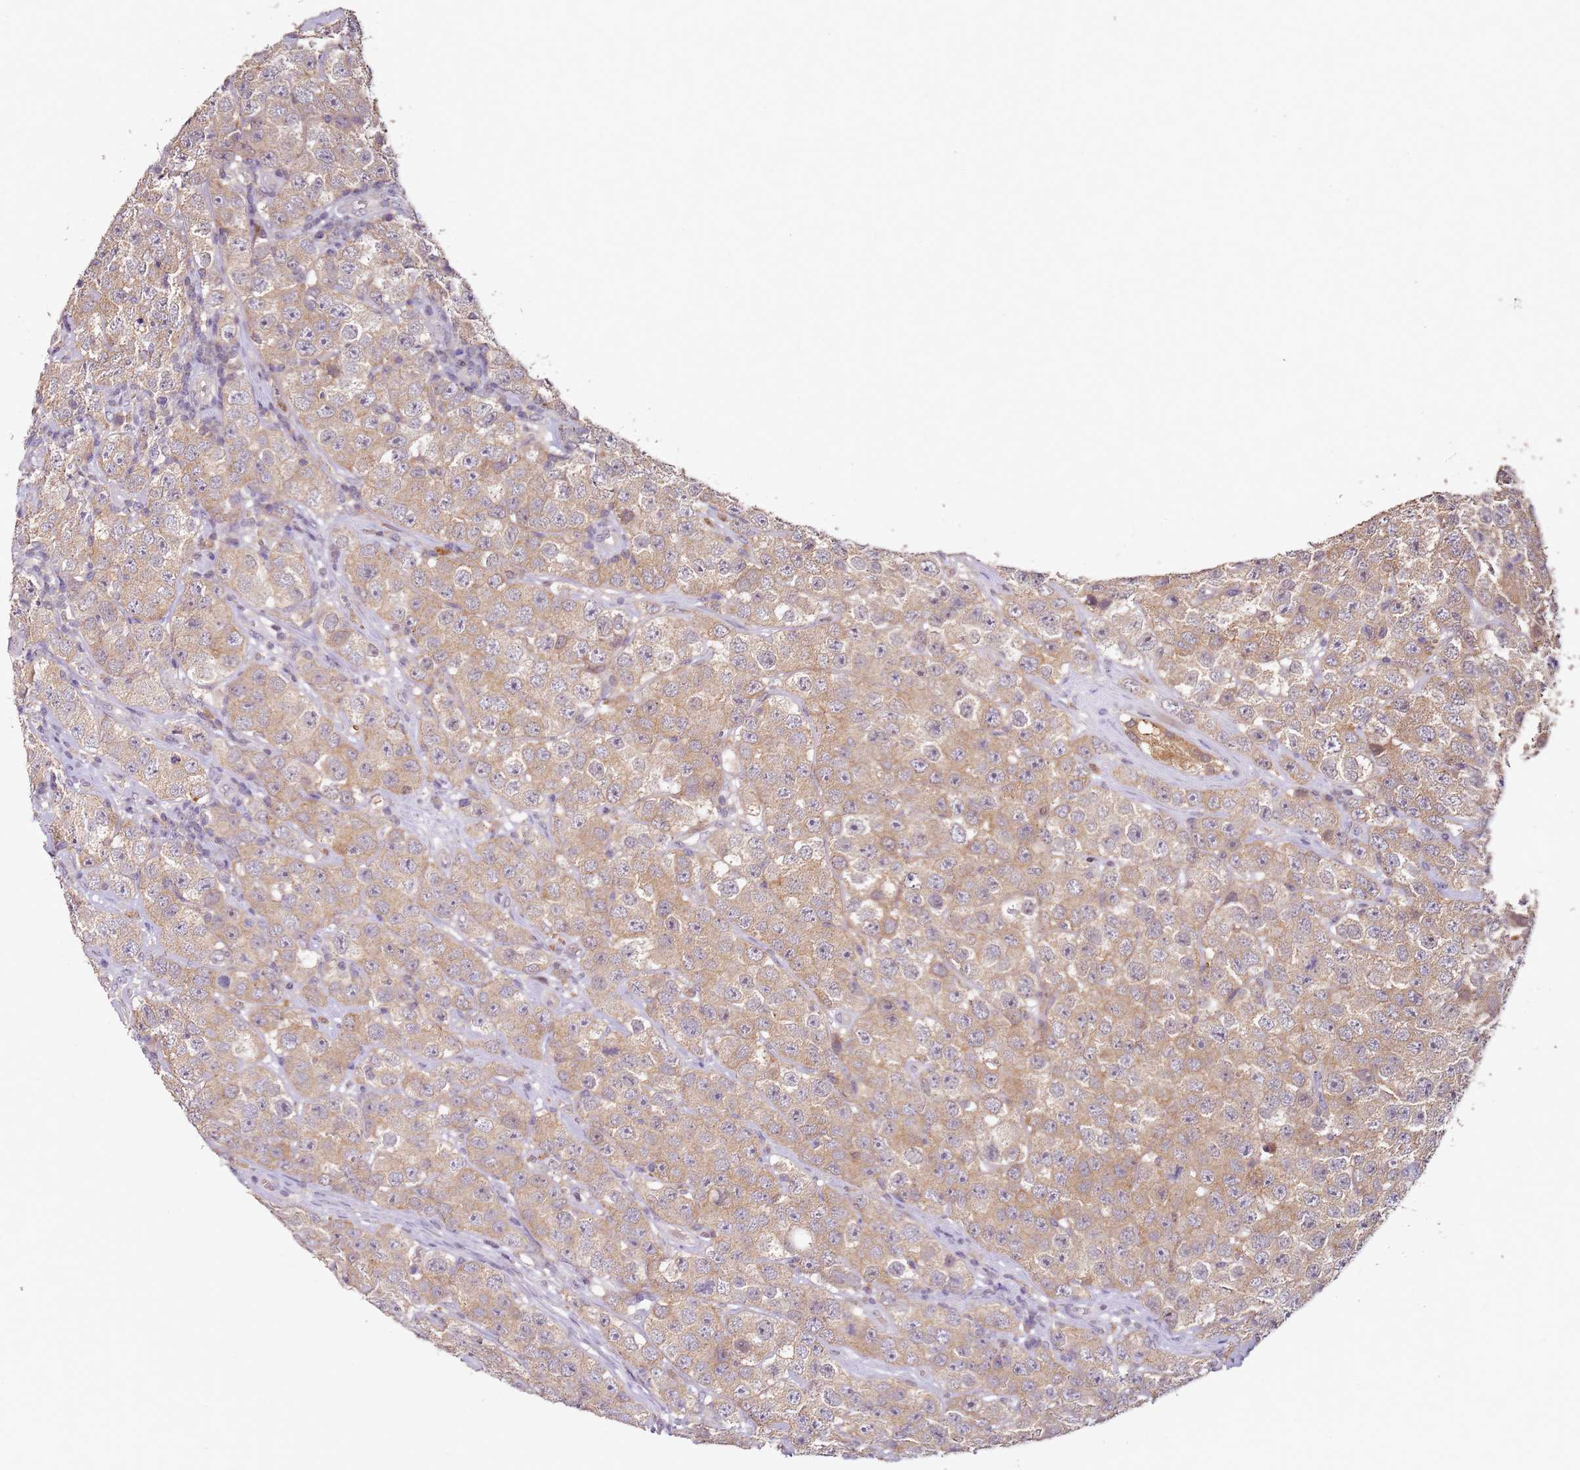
{"staining": {"intensity": "moderate", "quantity": ">75%", "location": "cytoplasmic/membranous"}, "tissue": "testis cancer", "cell_type": "Tumor cells", "image_type": "cancer", "snomed": [{"axis": "morphology", "description": "Seminoma, NOS"}, {"axis": "topography", "description": "Testis"}], "caption": "This photomicrograph reveals immunohistochemistry staining of testis cancer (seminoma), with medium moderate cytoplasmic/membranous expression in about >75% of tumor cells.", "gene": "MDH1", "patient": {"sex": "male", "age": 28}}